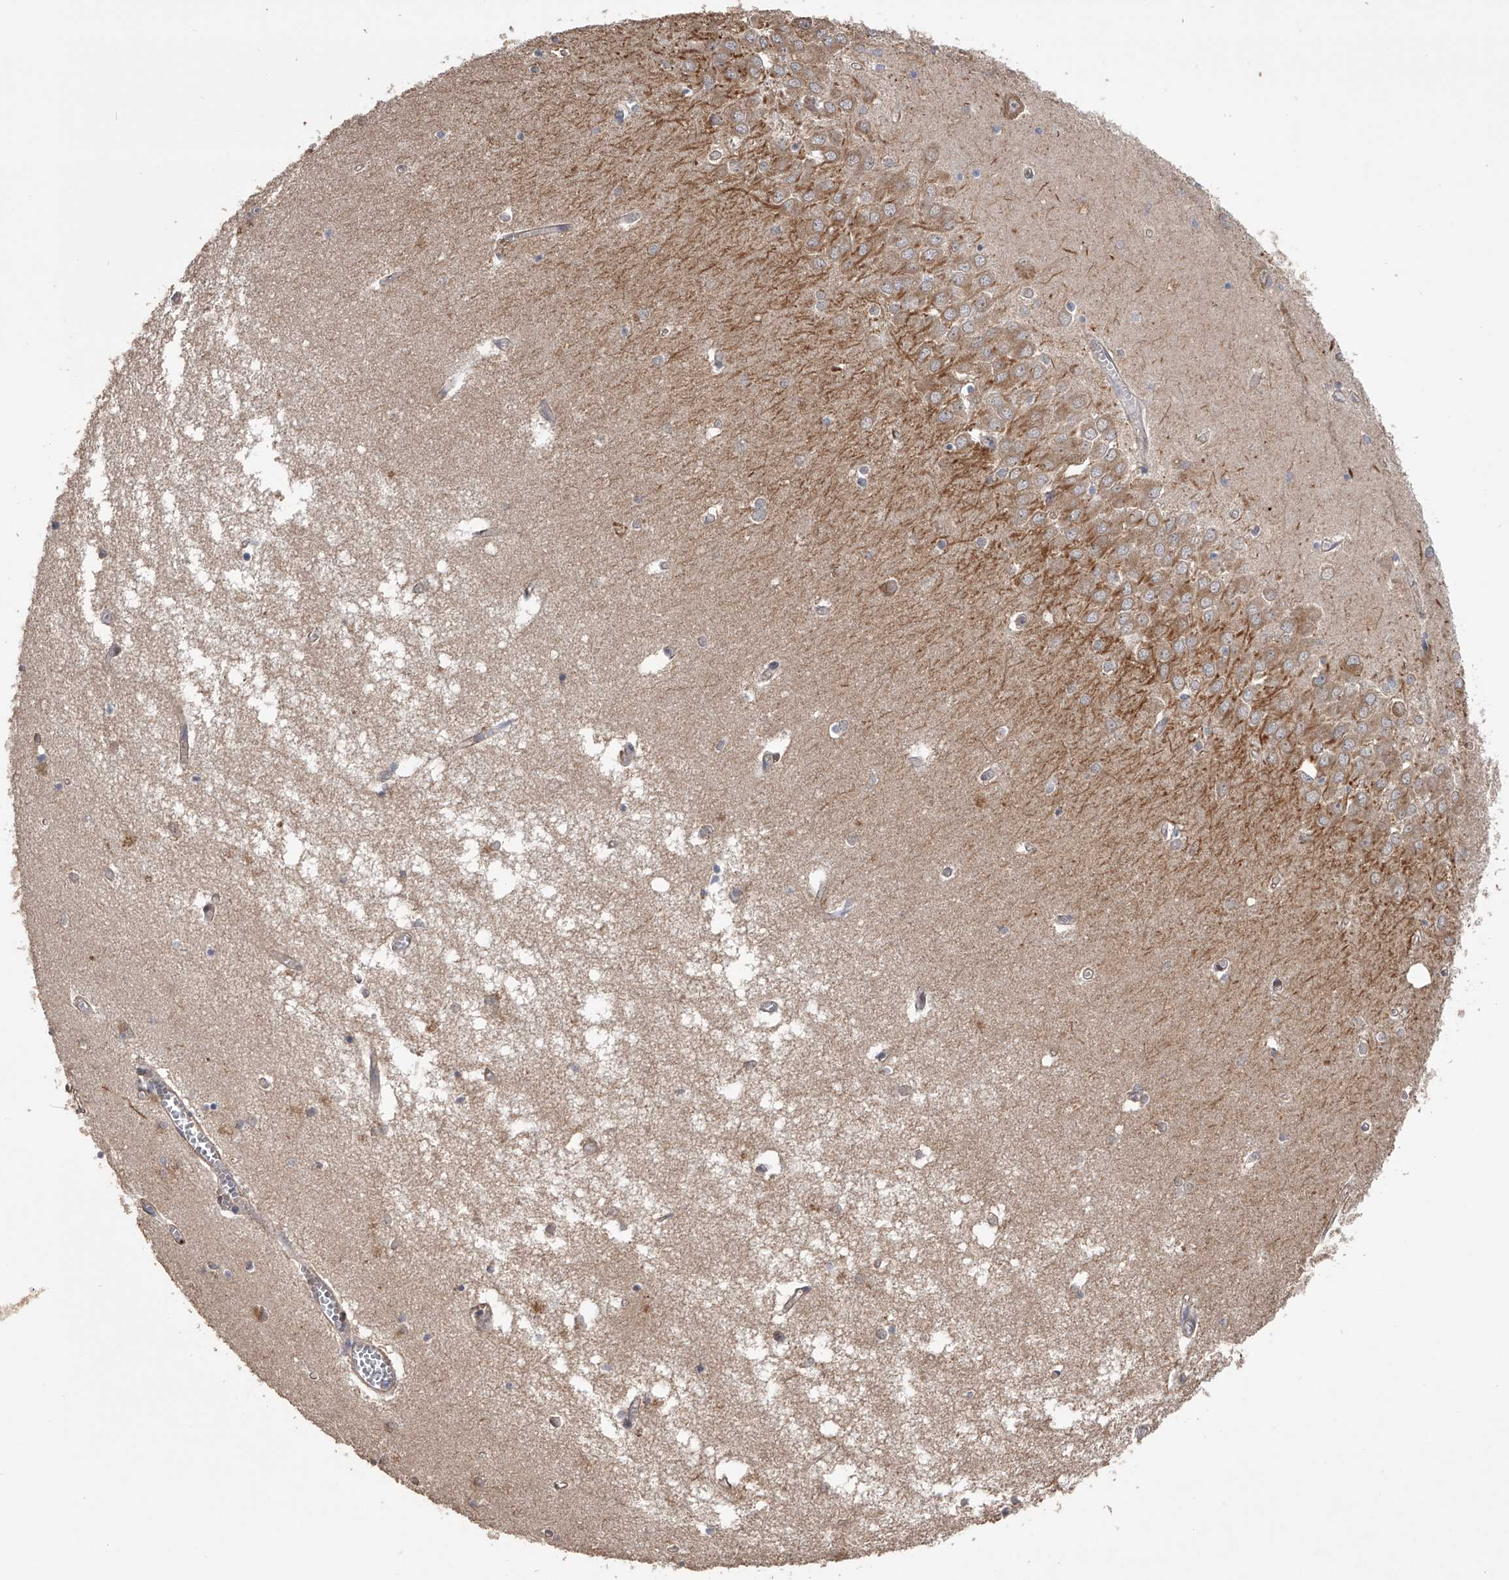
{"staining": {"intensity": "negative", "quantity": "none", "location": "none"}, "tissue": "hippocampus", "cell_type": "Glial cells", "image_type": "normal", "snomed": [{"axis": "morphology", "description": "Normal tissue, NOS"}, {"axis": "topography", "description": "Hippocampus"}], "caption": "Glial cells are negative for brown protein staining in benign hippocampus. (DAB IHC visualized using brightfield microscopy, high magnification).", "gene": "ZNF343", "patient": {"sex": "male", "age": 70}}